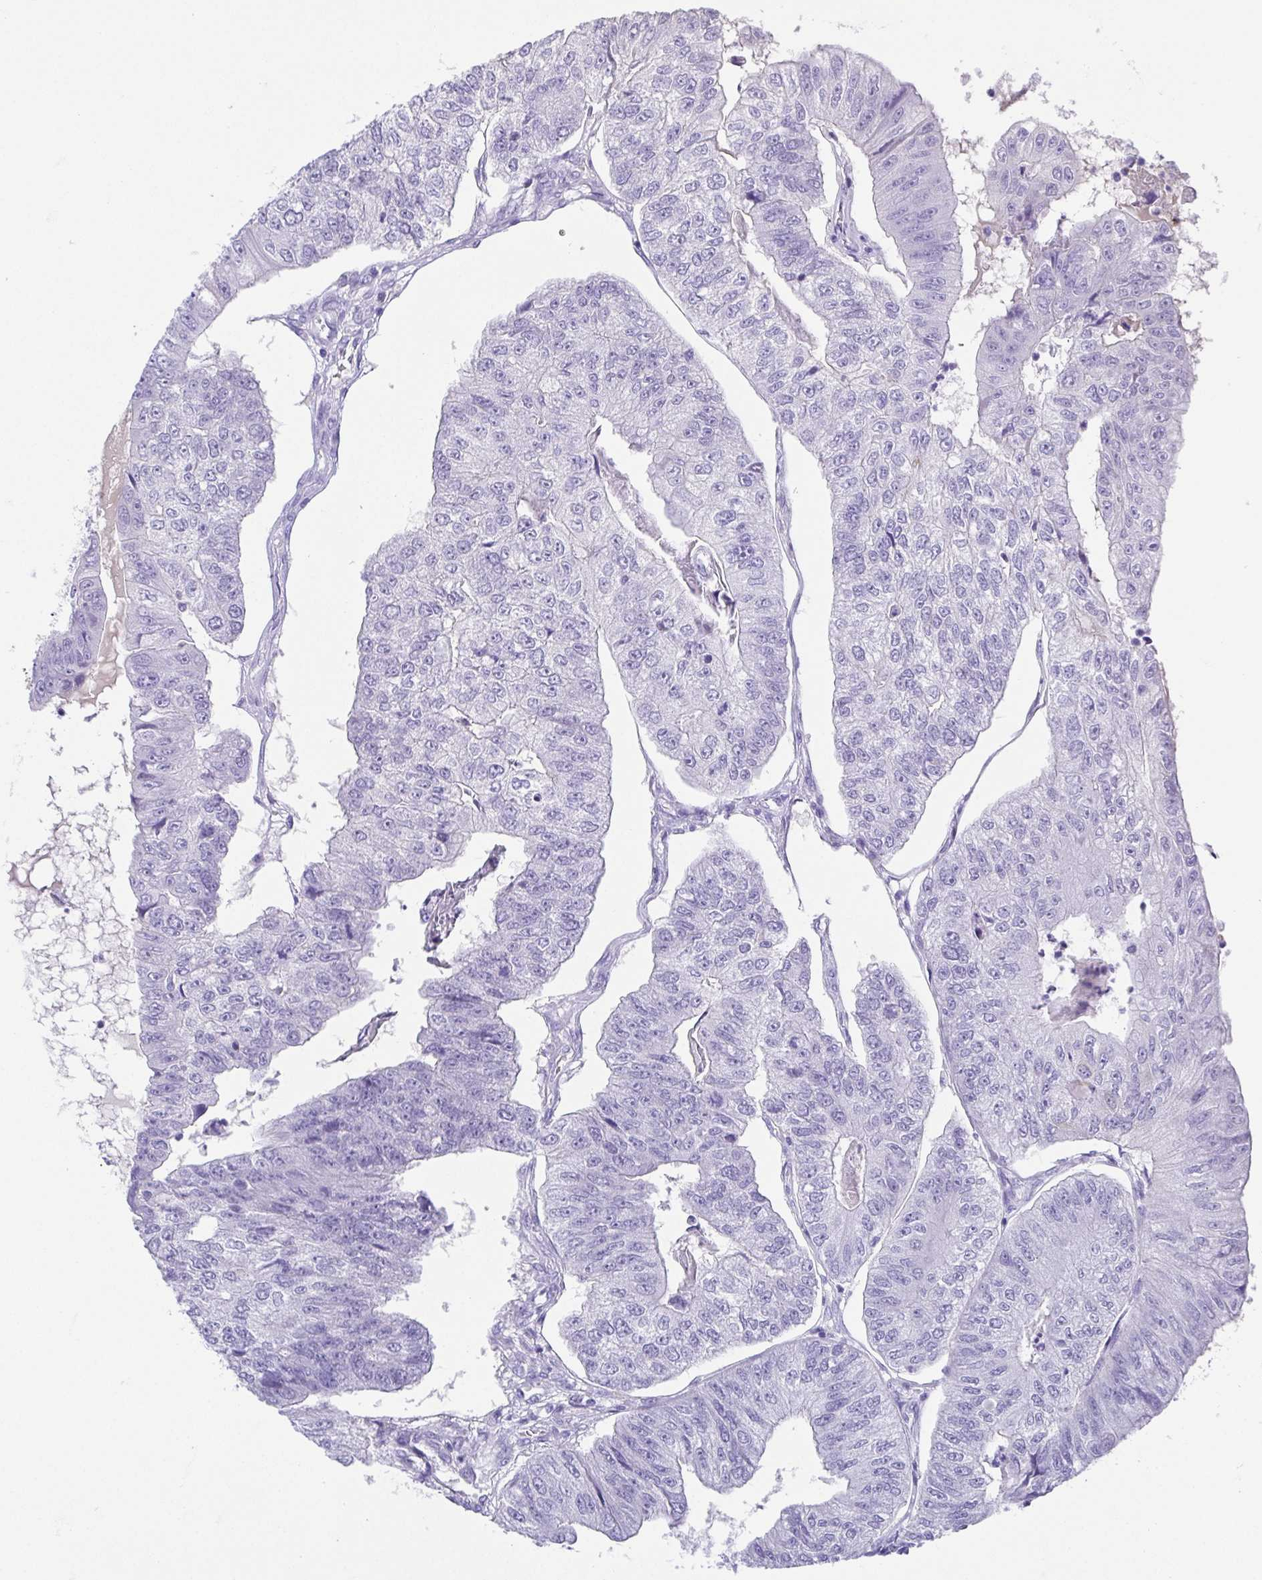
{"staining": {"intensity": "negative", "quantity": "none", "location": "none"}, "tissue": "colorectal cancer", "cell_type": "Tumor cells", "image_type": "cancer", "snomed": [{"axis": "morphology", "description": "Adenocarcinoma, NOS"}, {"axis": "topography", "description": "Colon"}], "caption": "High power microscopy histopathology image of an IHC photomicrograph of colorectal adenocarcinoma, revealing no significant expression in tumor cells. (Stains: DAB immunohistochemistry (IHC) with hematoxylin counter stain, Microscopy: brightfield microscopy at high magnification).", "gene": "SPATA4", "patient": {"sex": "female", "age": 67}}